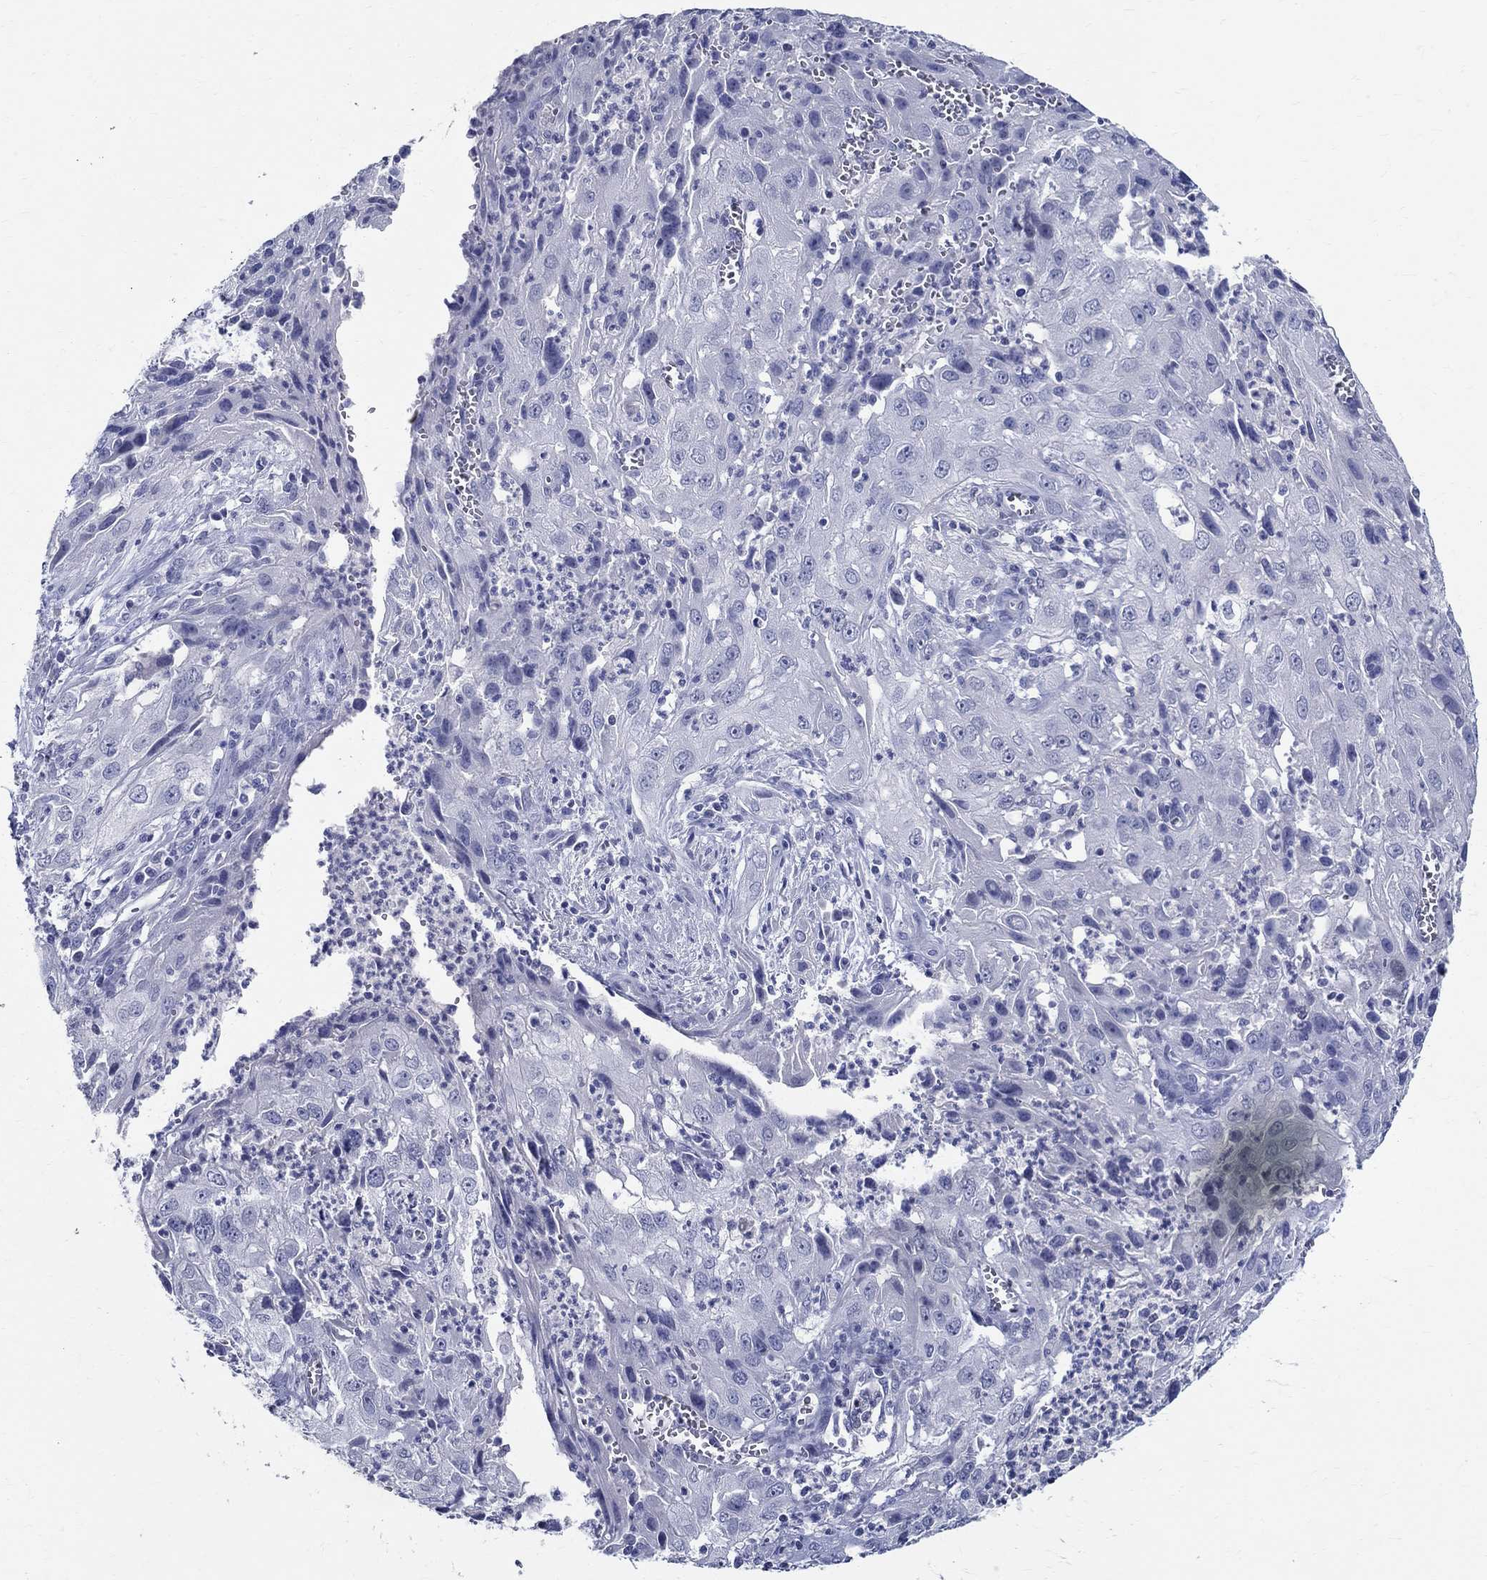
{"staining": {"intensity": "negative", "quantity": "none", "location": "none"}, "tissue": "cervical cancer", "cell_type": "Tumor cells", "image_type": "cancer", "snomed": [{"axis": "morphology", "description": "Squamous cell carcinoma, NOS"}, {"axis": "topography", "description": "Cervix"}], "caption": "Cervical cancer (squamous cell carcinoma) was stained to show a protein in brown. There is no significant positivity in tumor cells.", "gene": "CETN1", "patient": {"sex": "female", "age": 32}}